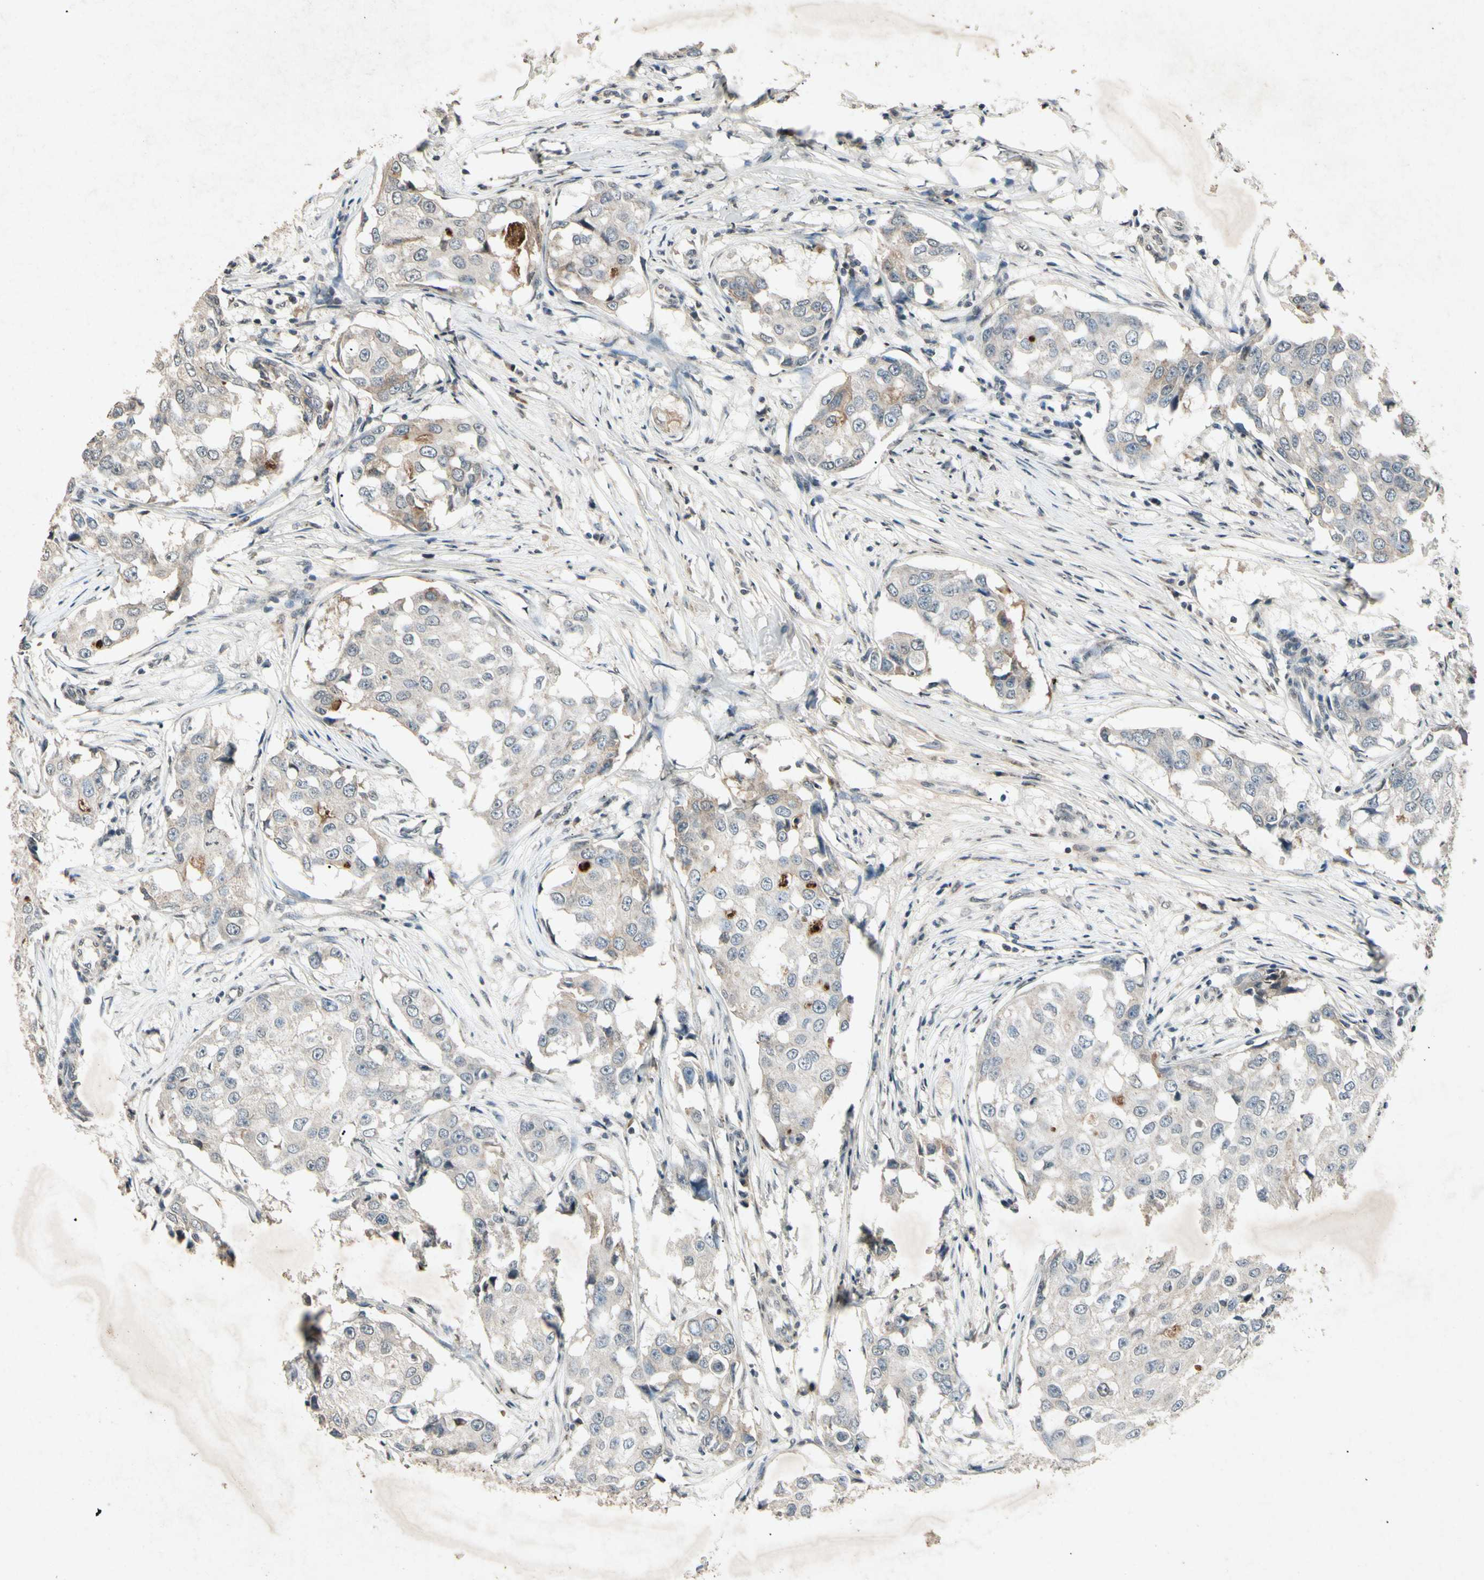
{"staining": {"intensity": "weak", "quantity": "<25%", "location": "cytoplasmic/membranous"}, "tissue": "breast cancer", "cell_type": "Tumor cells", "image_type": "cancer", "snomed": [{"axis": "morphology", "description": "Duct carcinoma"}, {"axis": "topography", "description": "Breast"}], "caption": "IHC of breast intraductal carcinoma demonstrates no positivity in tumor cells.", "gene": "CP", "patient": {"sex": "female", "age": 27}}